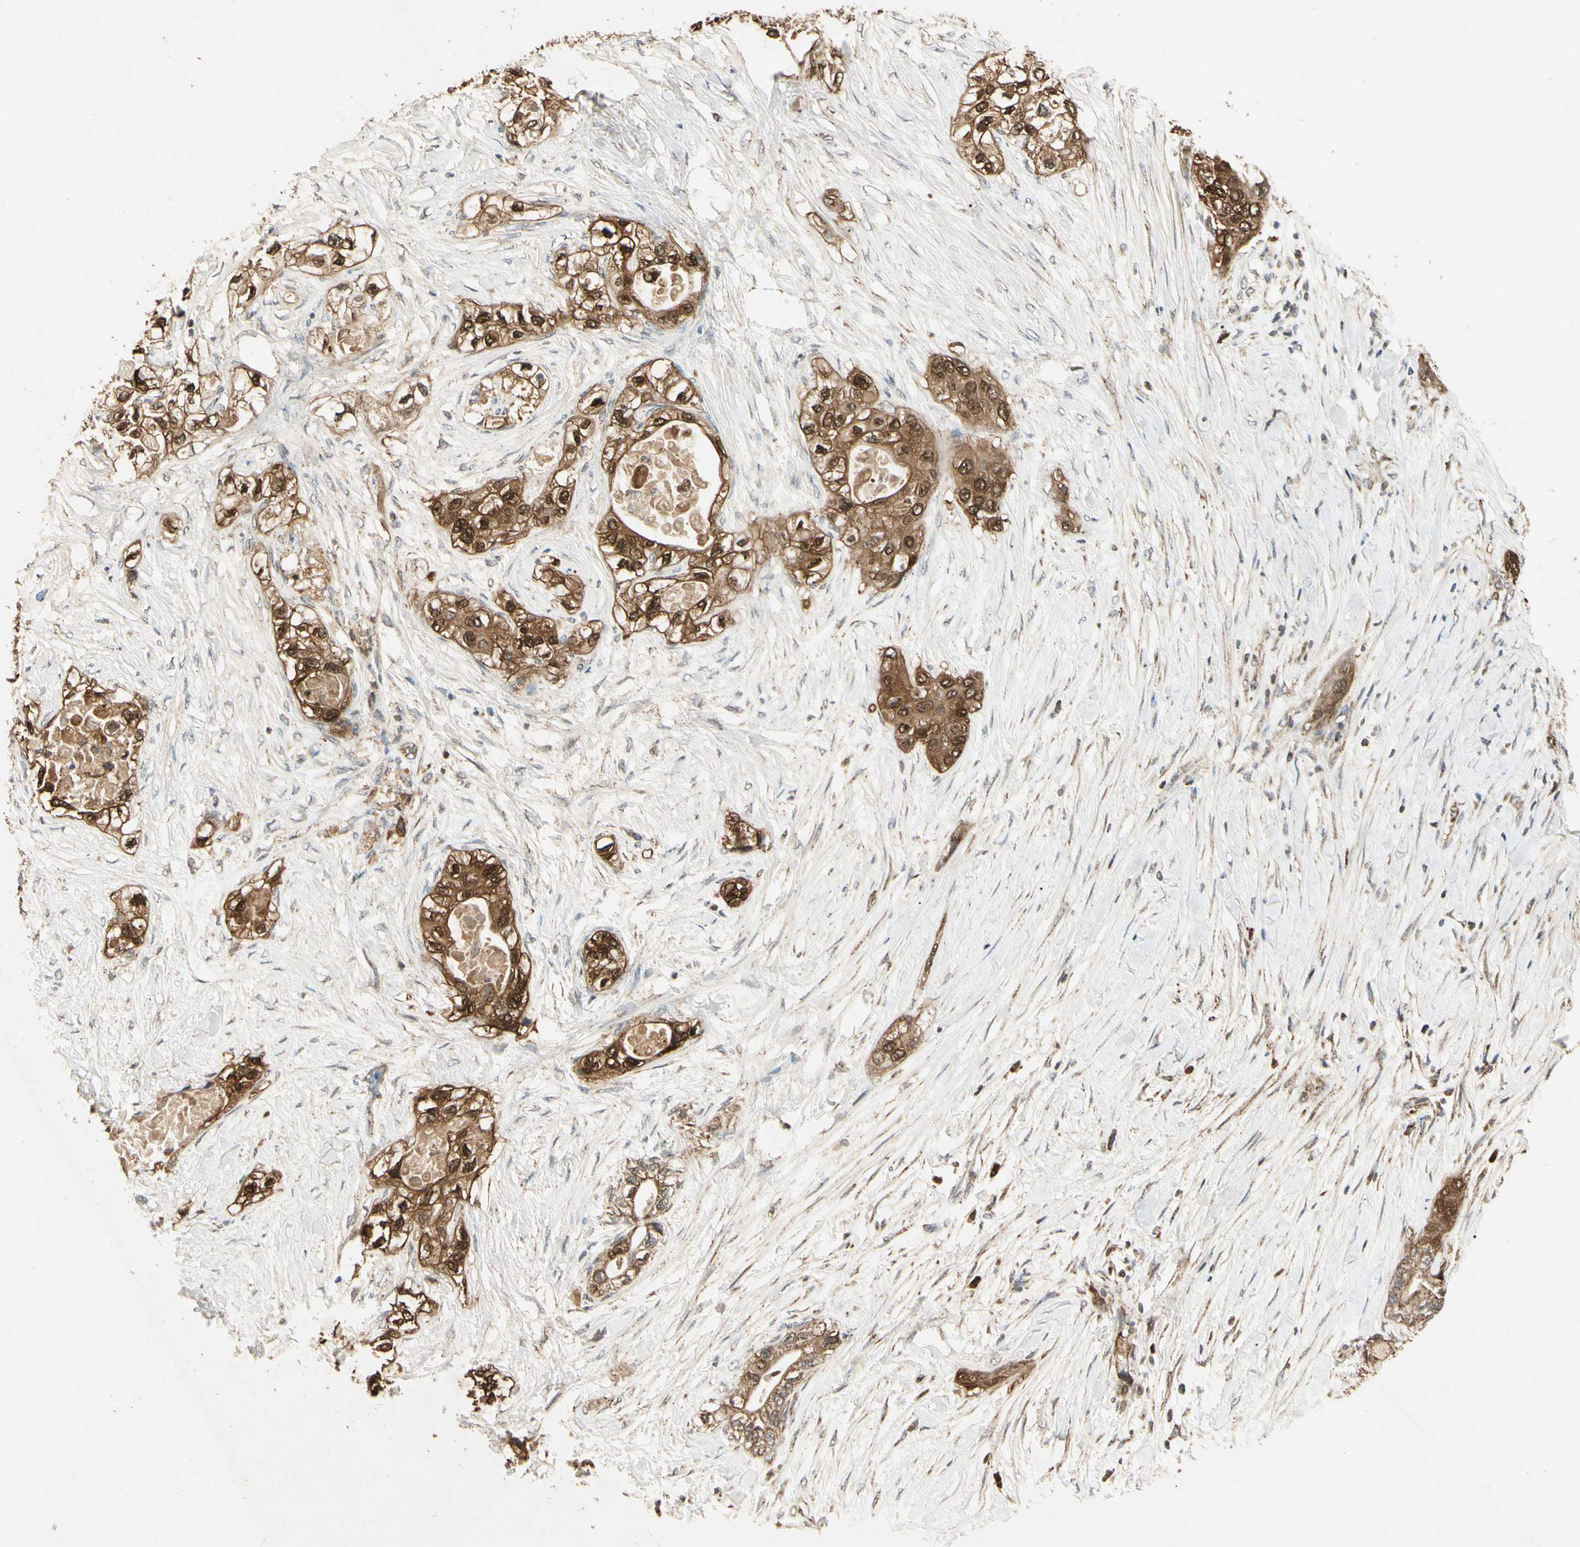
{"staining": {"intensity": "moderate", "quantity": ">75%", "location": "cytoplasmic/membranous,nuclear"}, "tissue": "pancreatic cancer", "cell_type": "Tumor cells", "image_type": "cancer", "snomed": [{"axis": "morphology", "description": "Adenocarcinoma, NOS"}, {"axis": "topography", "description": "Pancreas"}], "caption": "Immunohistochemical staining of pancreatic cancer reveals medium levels of moderate cytoplasmic/membranous and nuclear staining in approximately >75% of tumor cells. The staining is performed using DAB brown chromogen to label protein expression. The nuclei are counter-stained blue using hematoxylin.", "gene": "PRDX5", "patient": {"sex": "female", "age": 70}}